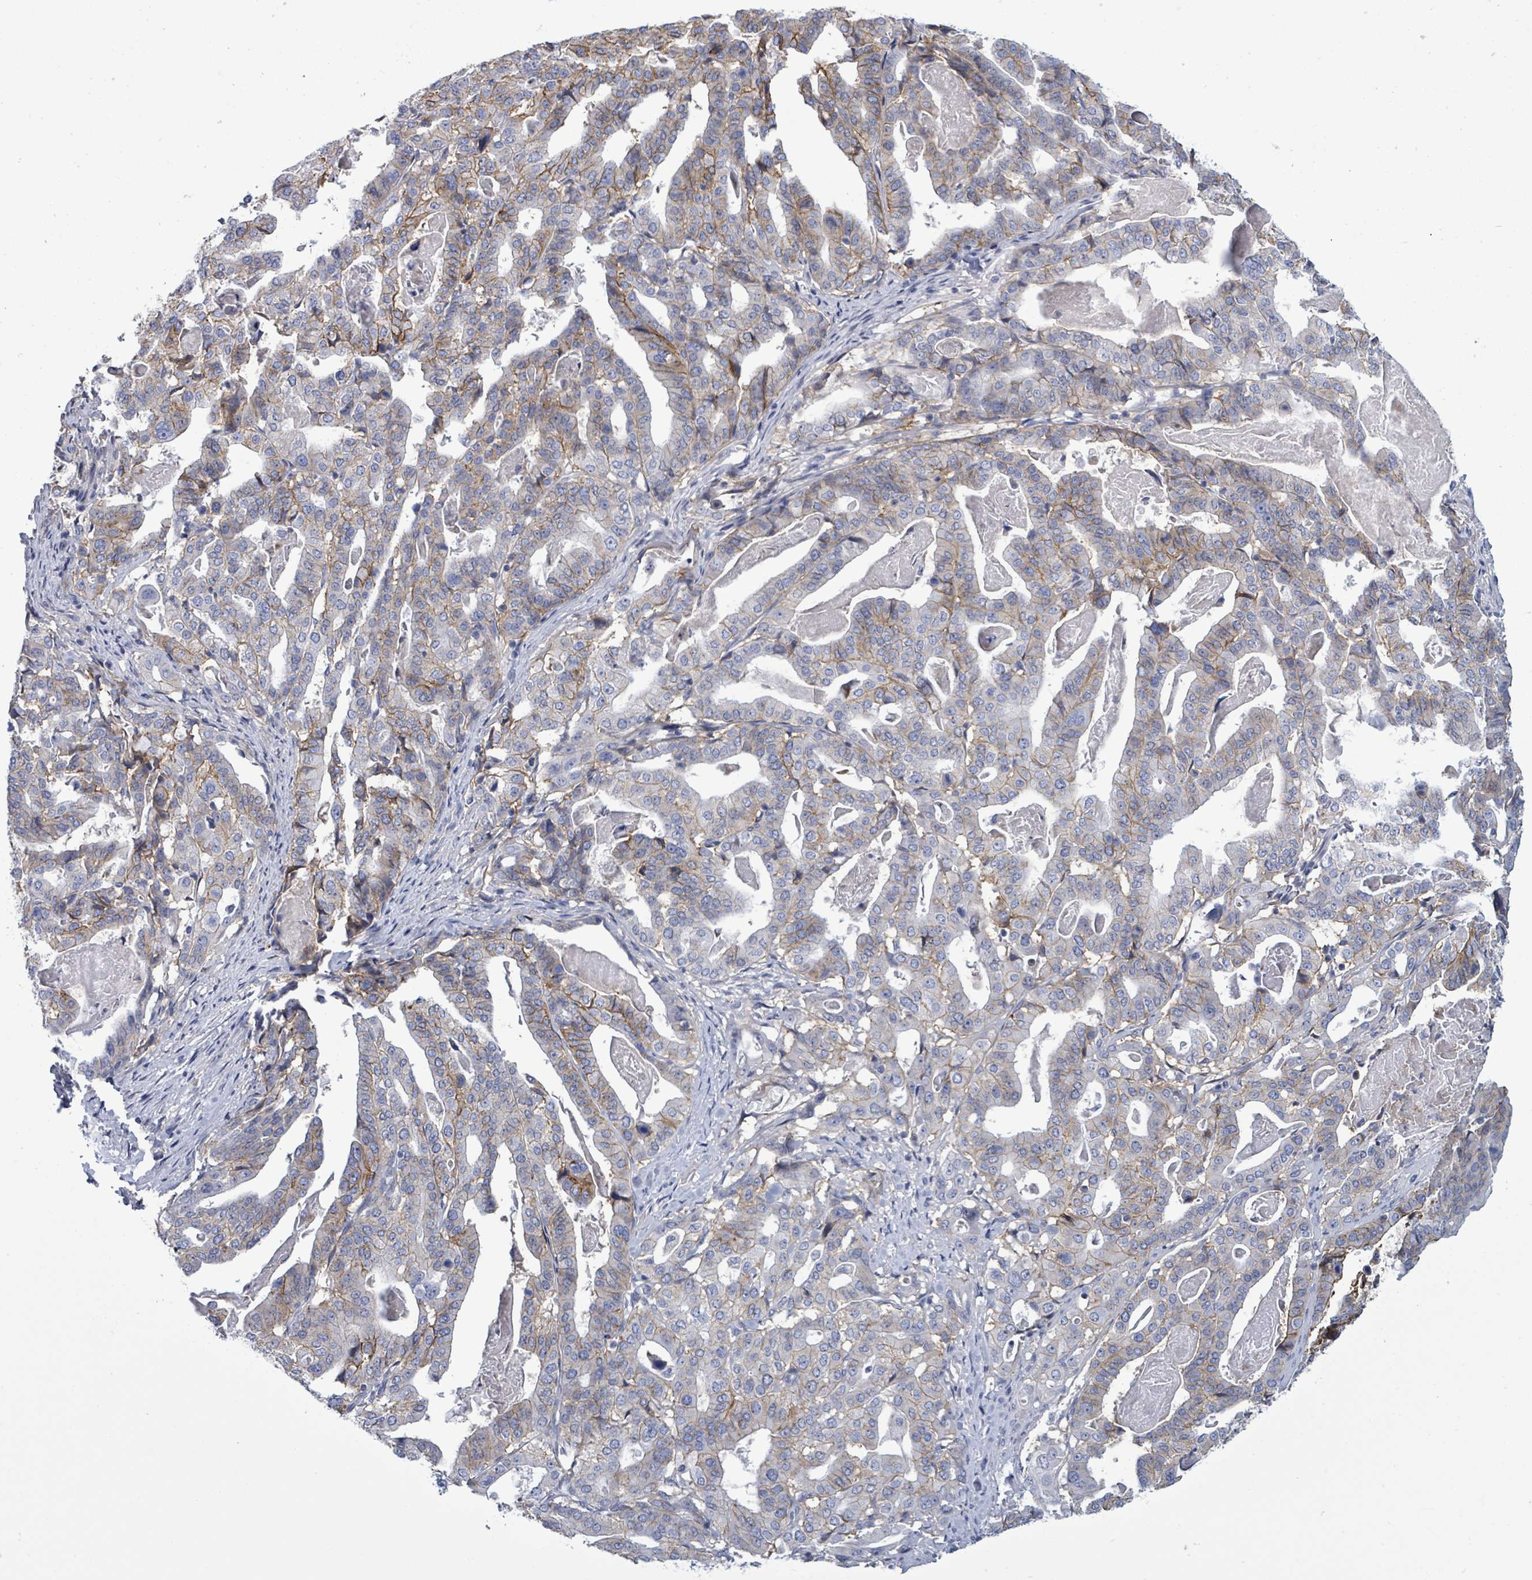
{"staining": {"intensity": "moderate", "quantity": "<25%", "location": "cytoplasmic/membranous"}, "tissue": "stomach cancer", "cell_type": "Tumor cells", "image_type": "cancer", "snomed": [{"axis": "morphology", "description": "Adenocarcinoma, NOS"}, {"axis": "topography", "description": "Stomach"}], "caption": "A brown stain highlights moderate cytoplasmic/membranous staining of a protein in human adenocarcinoma (stomach) tumor cells. Using DAB (3,3'-diaminobenzidine) (brown) and hematoxylin (blue) stains, captured at high magnification using brightfield microscopy.", "gene": "BSG", "patient": {"sex": "male", "age": 48}}